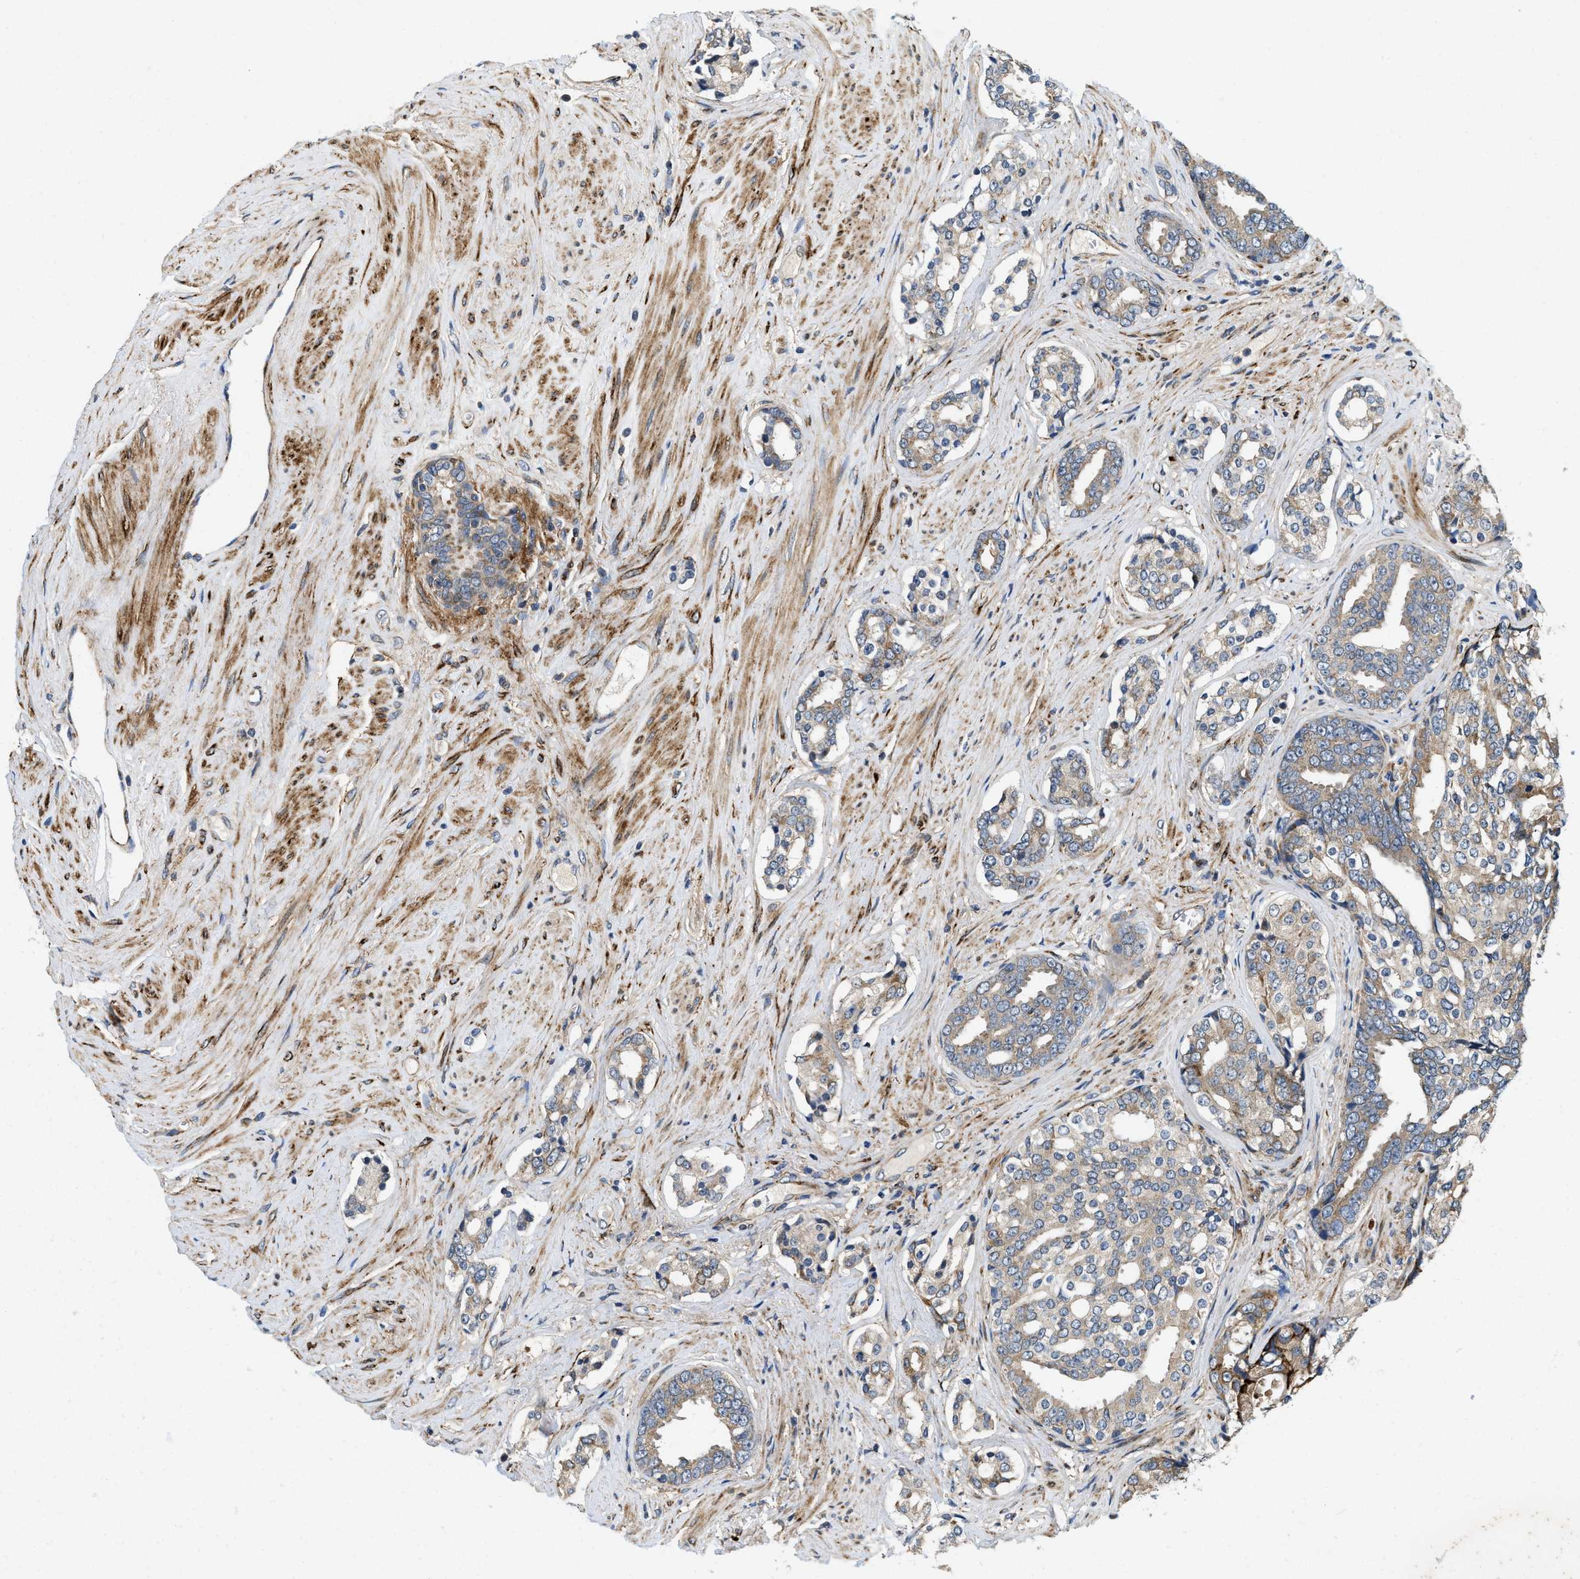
{"staining": {"intensity": "moderate", "quantity": ">75%", "location": "cytoplasmic/membranous"}, "tissue": "prostate cancer", "cell_type": "Tumor cells", "image_type": "cancer", "snomed": [{"axis": "morphology", "description": "Adenocarcinoma, High grade"}, {"axis": "topography", "description": "Prostate"}], "caption": "Prostate cancer stained with immunohistochemistry reveals moderate cytoplasmic/membranous expression in approximately >75% of tumor cells. (Brightfield microscopy of DAB IHC at high magnification).", "gene": "ZNF599", "patient": {"sex": "male", "age": 71}}